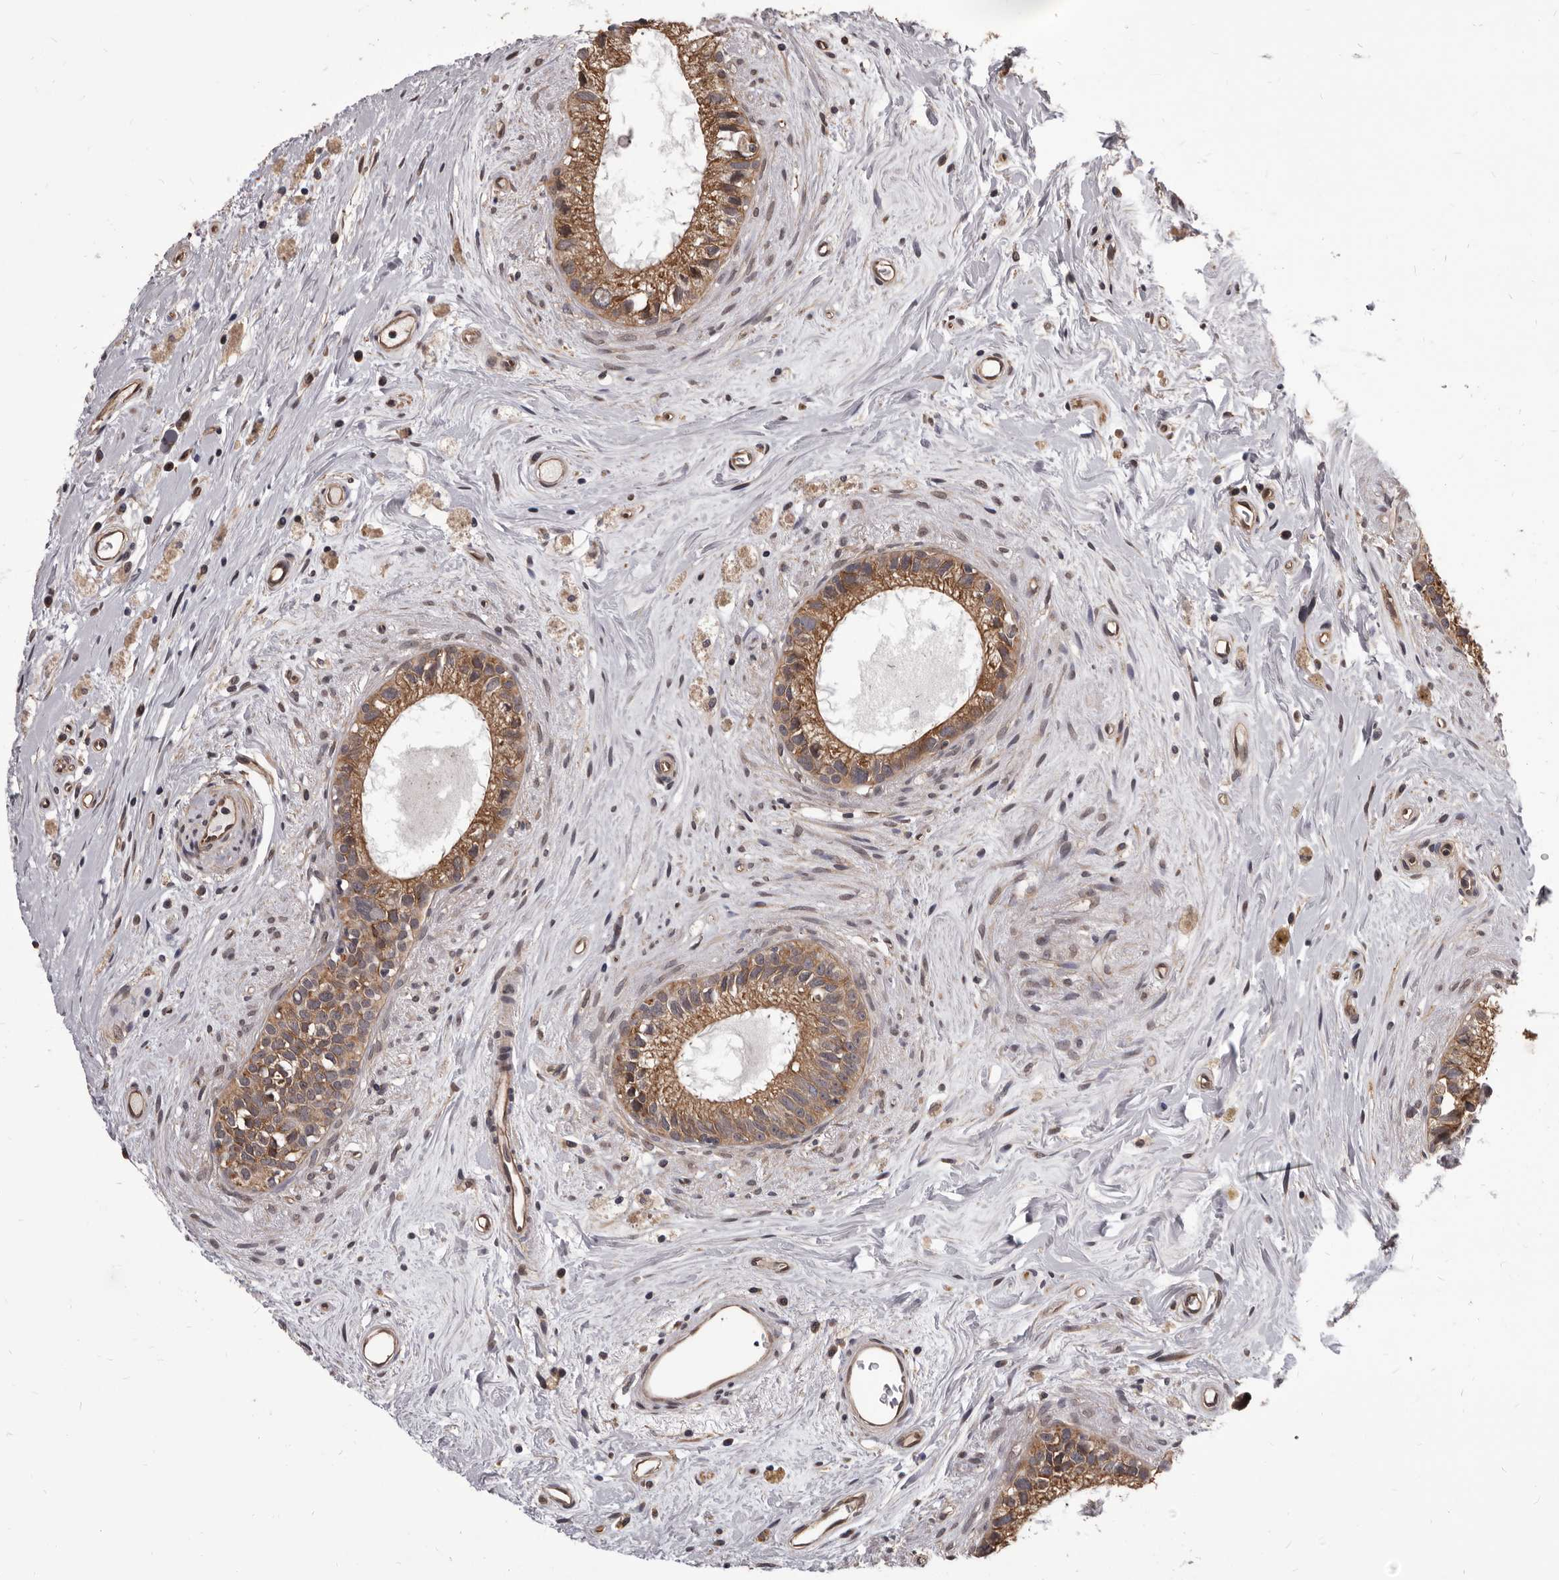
{"staining": {"intensity": "moderate", "quantity": ">75%", "location": "cytoplasmic/membranous,nuclear"}, "tissue": "epididymis", "cell_type": "Glandular cells", "image_type": "normal", "snomed": [{"axis": "morphology", "description": "Normal tissue, NOS"}, {"axis": "topography", "description": "Epididymis"}], "caption": "Moderate cytoplasmic/membranous,nuclear expression for a protein is present in about >75% of glandular cells of unremarkable epididymis using IHC.", "gene": "ADAMTS20", "patient": {"sex": "male", "age": 80}}